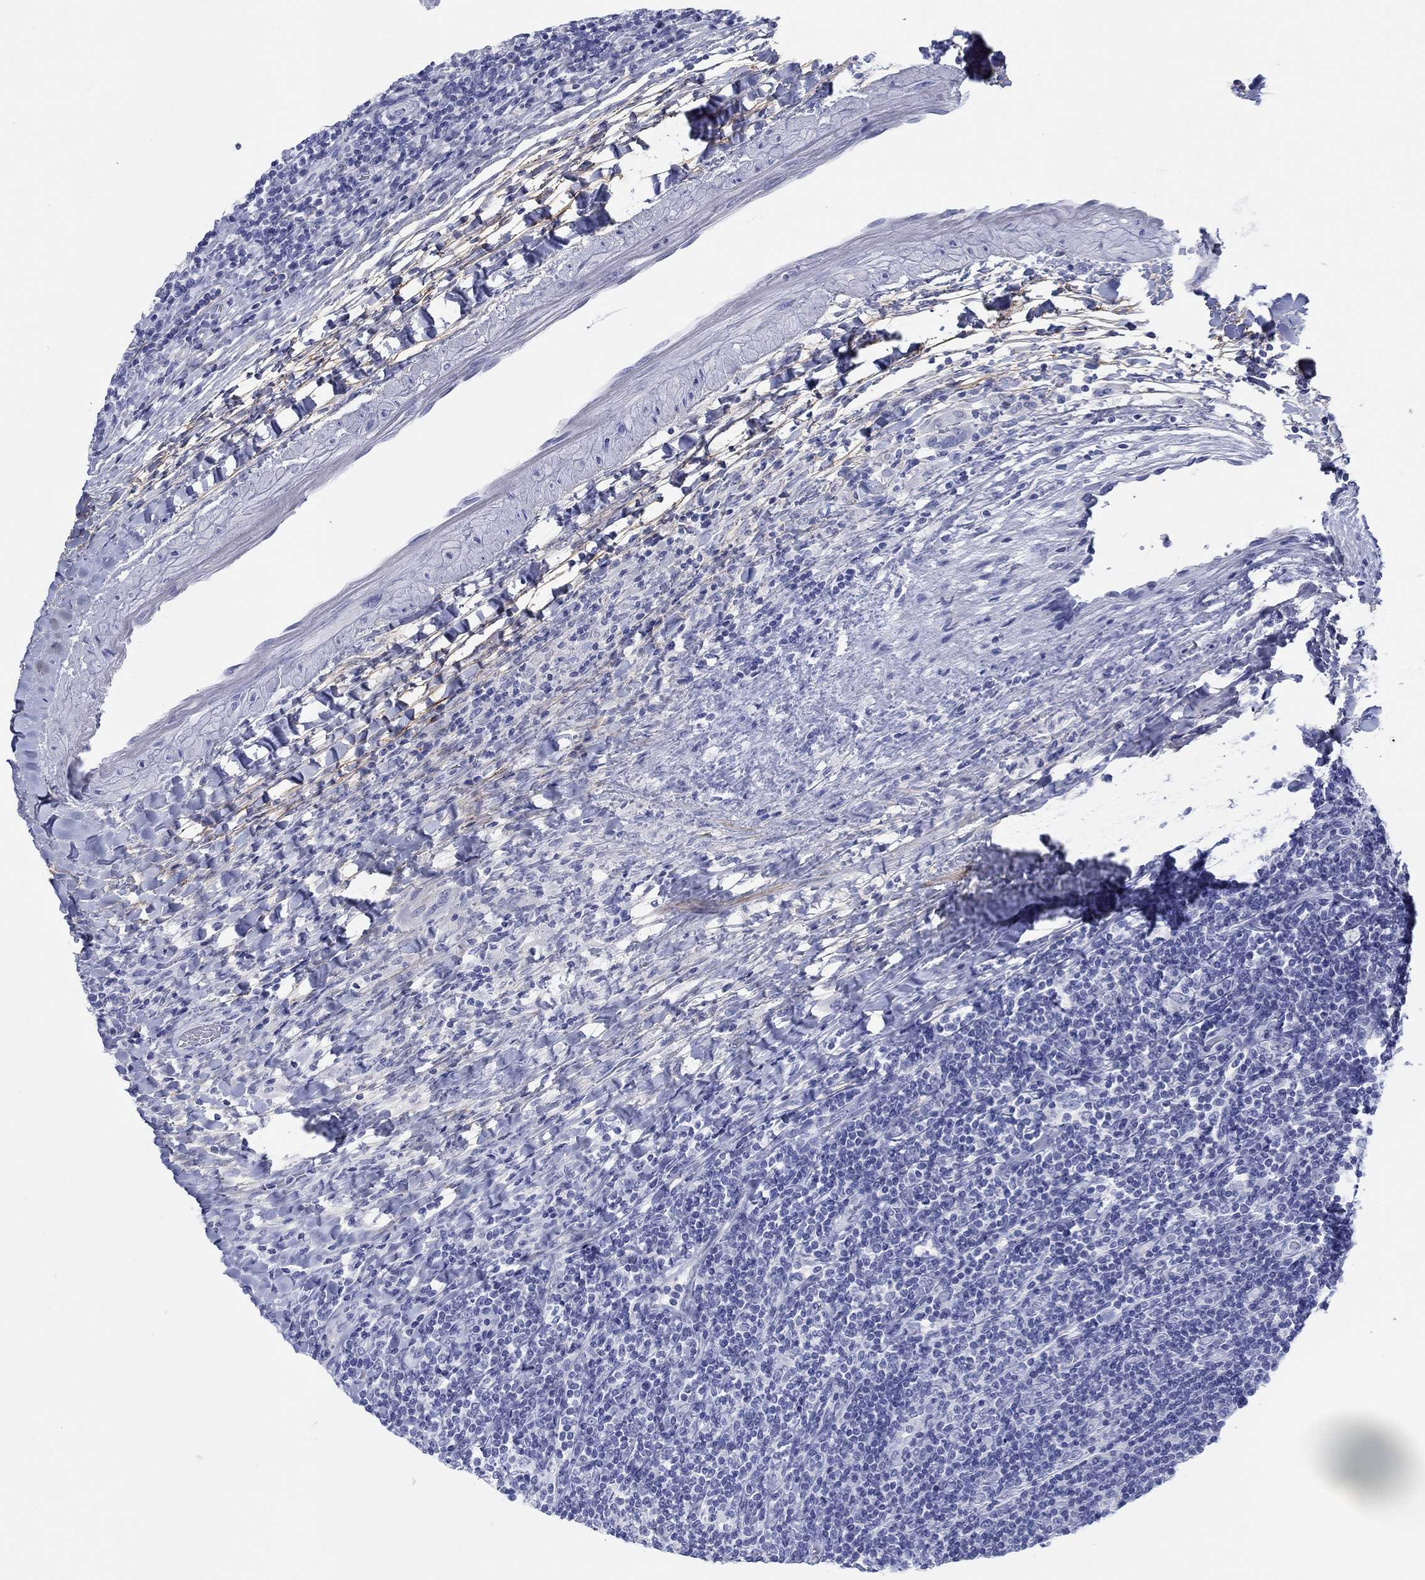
{"staining": {"intensity": "negative", "quantity": "none", "location": "none"}, "tissue": "lymphoma", "cell_type": "Tumor cells", "image_type": "cancer", "snomed": [{"axis": "morphology", "description": "Hodgkin's disease, NOS"}, {"axis": "topography", "description": "Lymph node"}], "caption": "High power microscopy photomicrograph of an immunohistochemistry (IHC) photomicrograph of lymphoma, revealing no significant positivity in tumor cells.", "gene": "PDYN", "patient": {"sex": "male", "age": 40}}